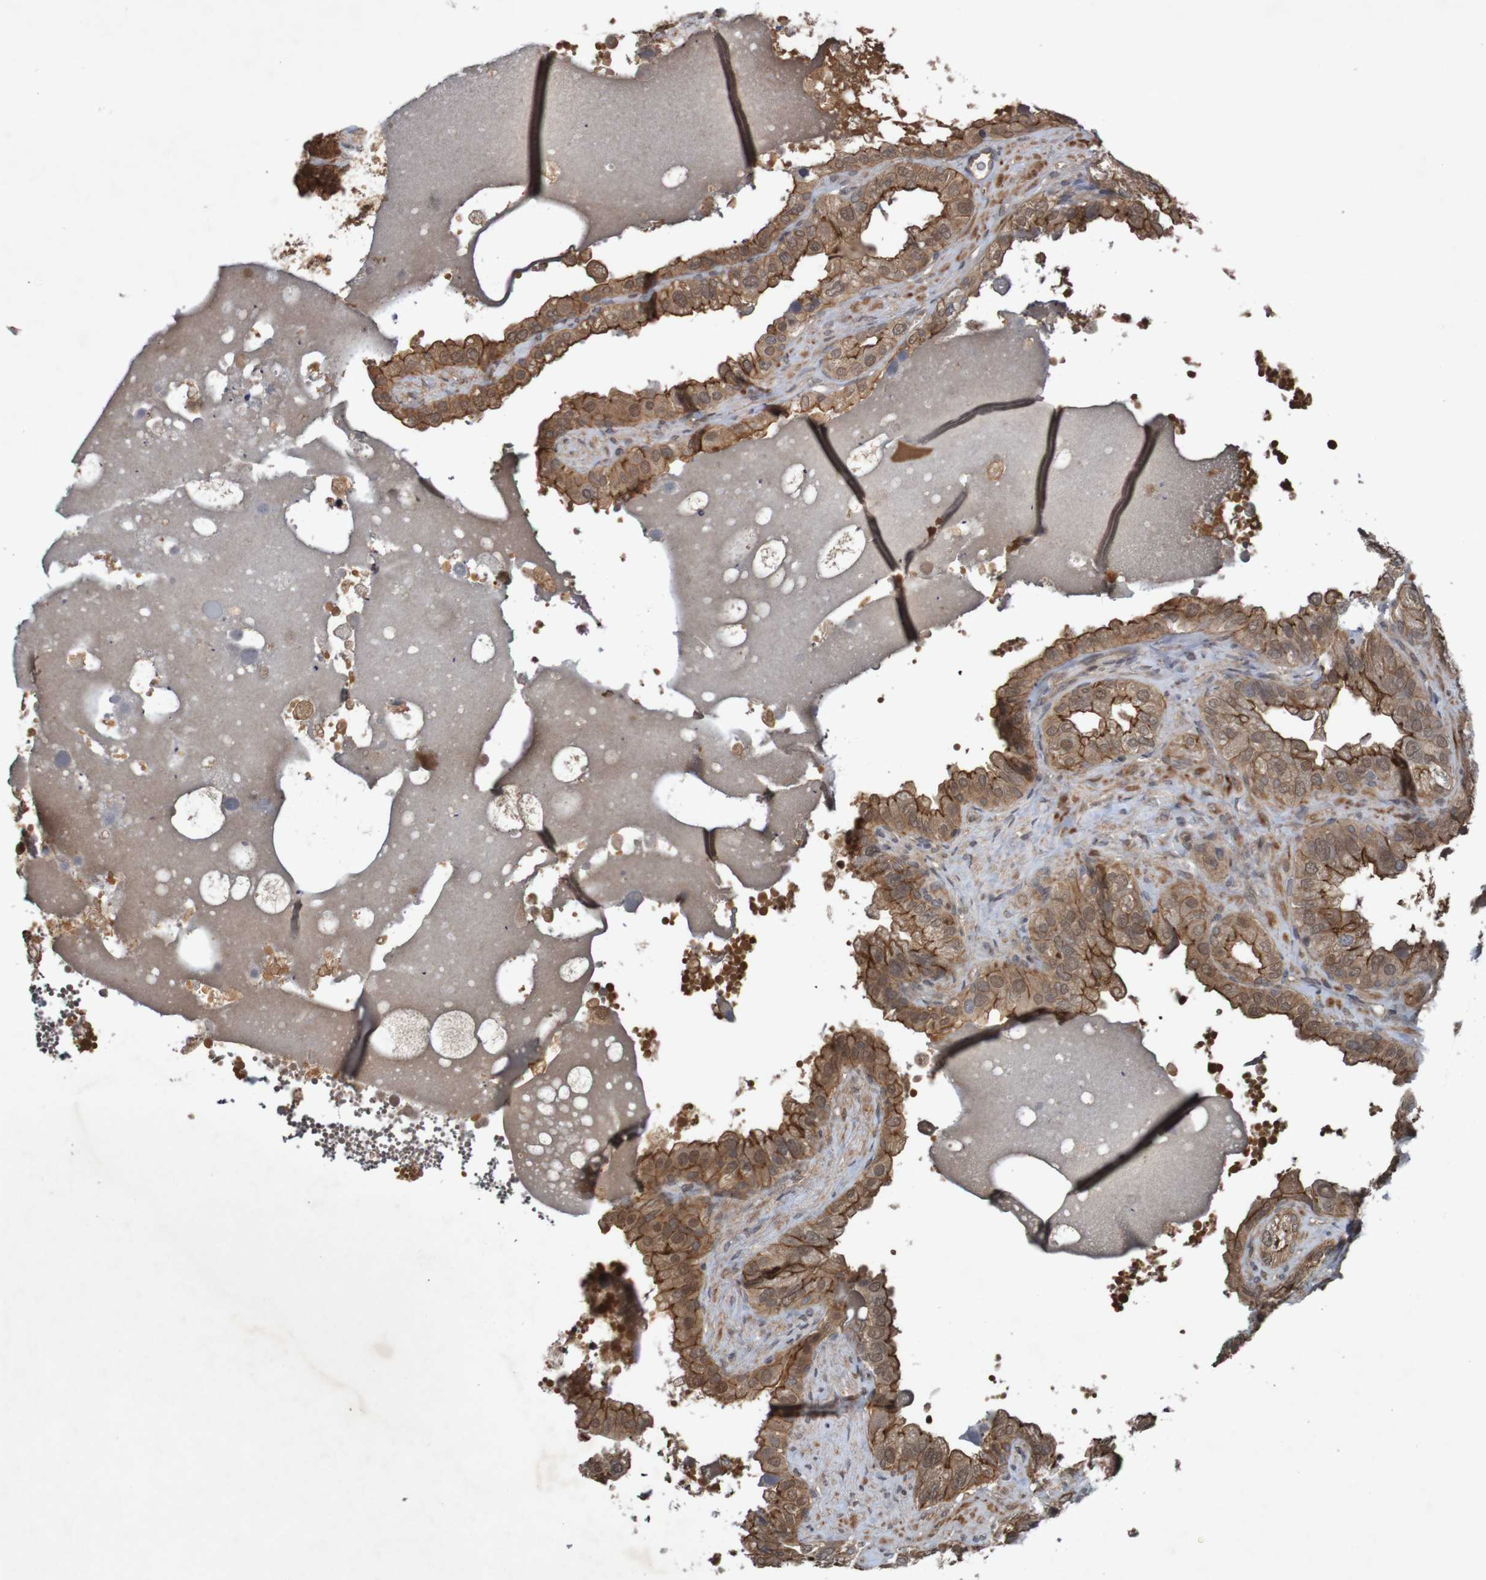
{"staining": {"intensity": "strong", "quantity": ">75%", "location": "cytoplasmic/membranous"}, "tissue": "seminal vesicle", "cell_type": "Glandular cells", "image_type": "normal", "snomed": [{"axis": "morphology", "description": "Normal tissue, NOS"}, {"axis": "topography", "description": "Seminal veicle"}], "caption": "A high amount of strong cytoplasmic/membranous positivity is appreciated in about >75% of glandular cells in normal seminal vesicle.", "gene": "ARHGEF11", "patient": {"sex": "male", "age": 68}}